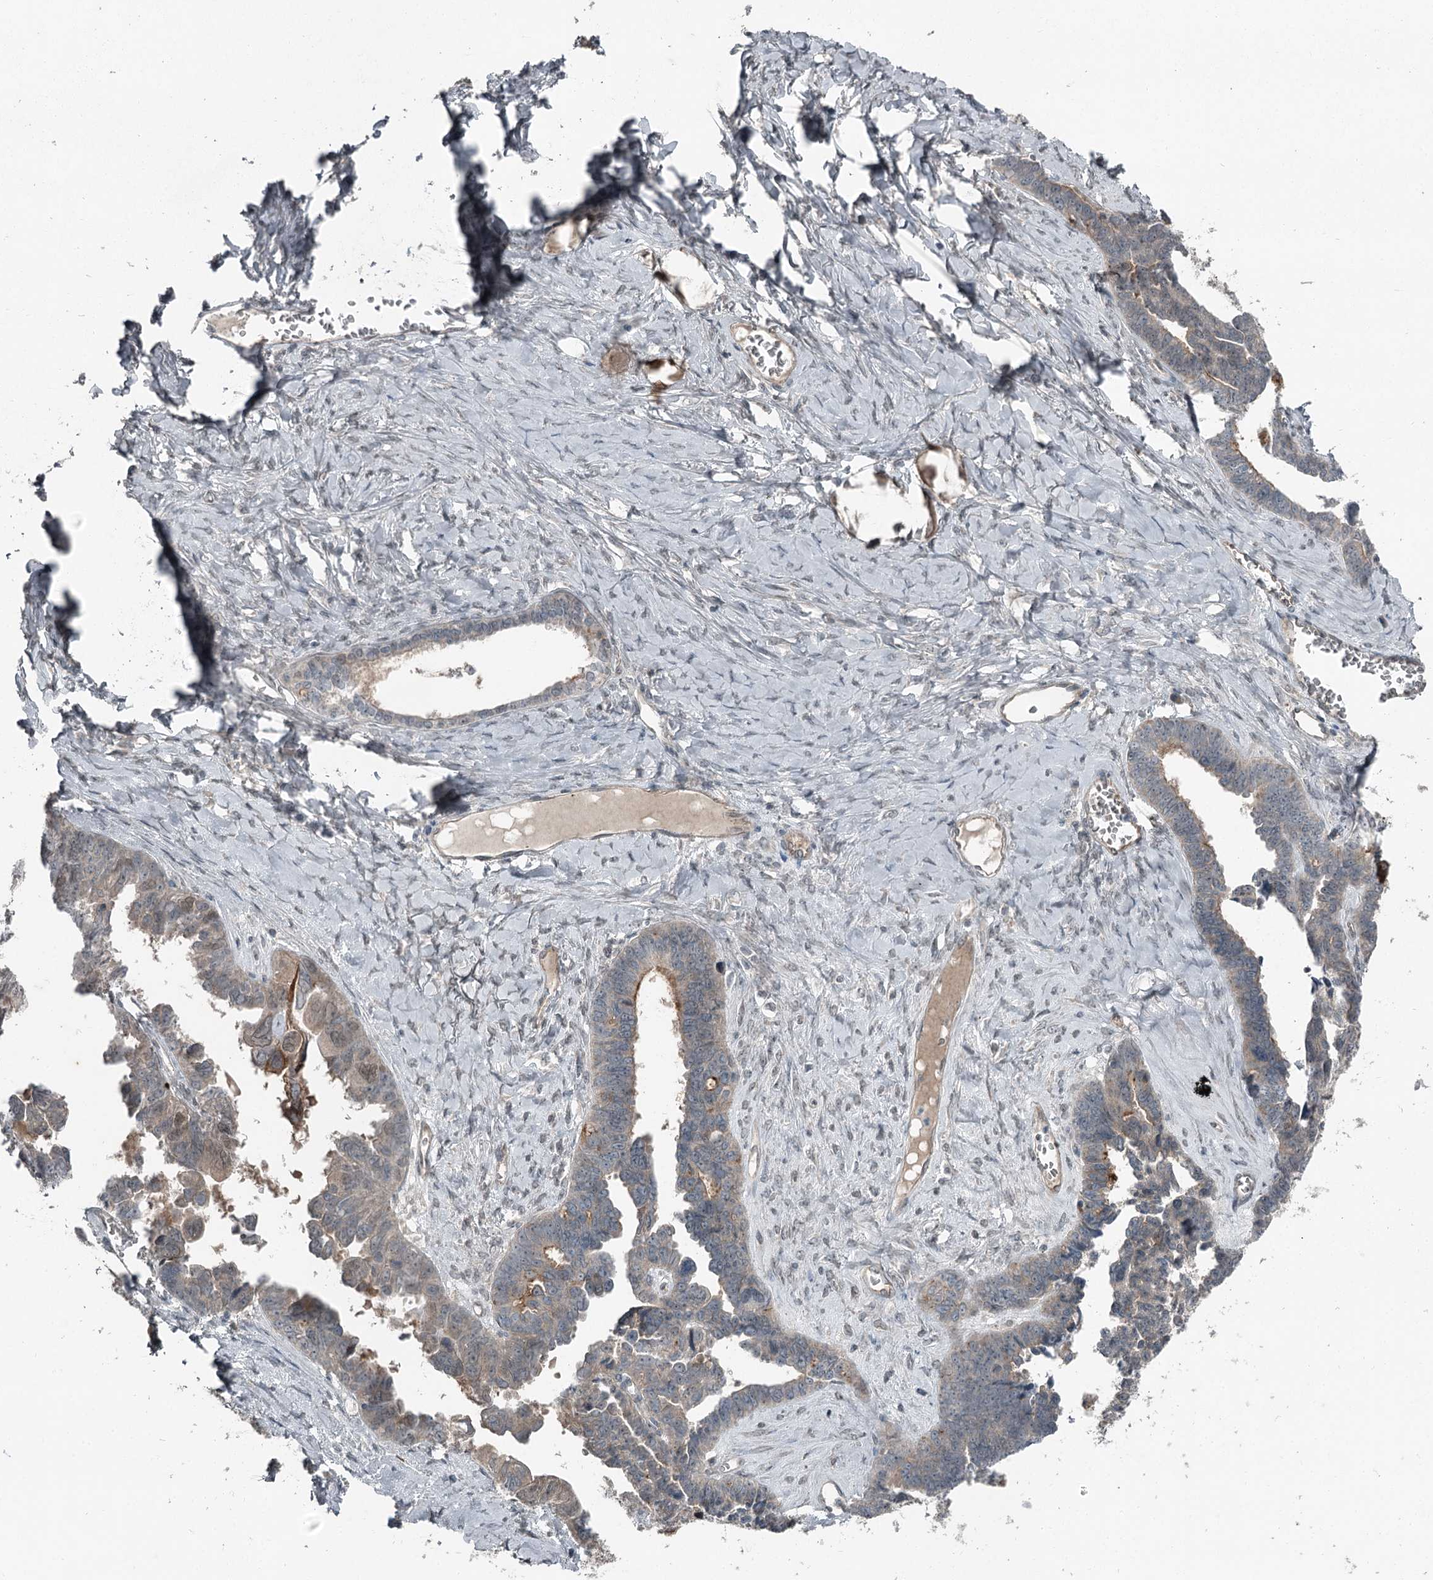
{"staining": {"intensity": "moderate", "quantity": "<25%", "location": "cytoplasmic/membranous"}, "tissue": "ovarian cancer", "cell_type": "Tumor cells", "image_type": "cancer", "snomed": [{"axis": "morphology", "description": "Cystadenocarcinoma, serous, NOS"}, {"axis": "topography", "description": "Ovary"}], "caption": "Ovarian serous cystadenocarcinoma tissue exhibits moderate cytoplasmic/membranous staining in about <25% of tumor cells", "gene": "SLC39A8", "patient": {"sex": "female", "age": 79}}